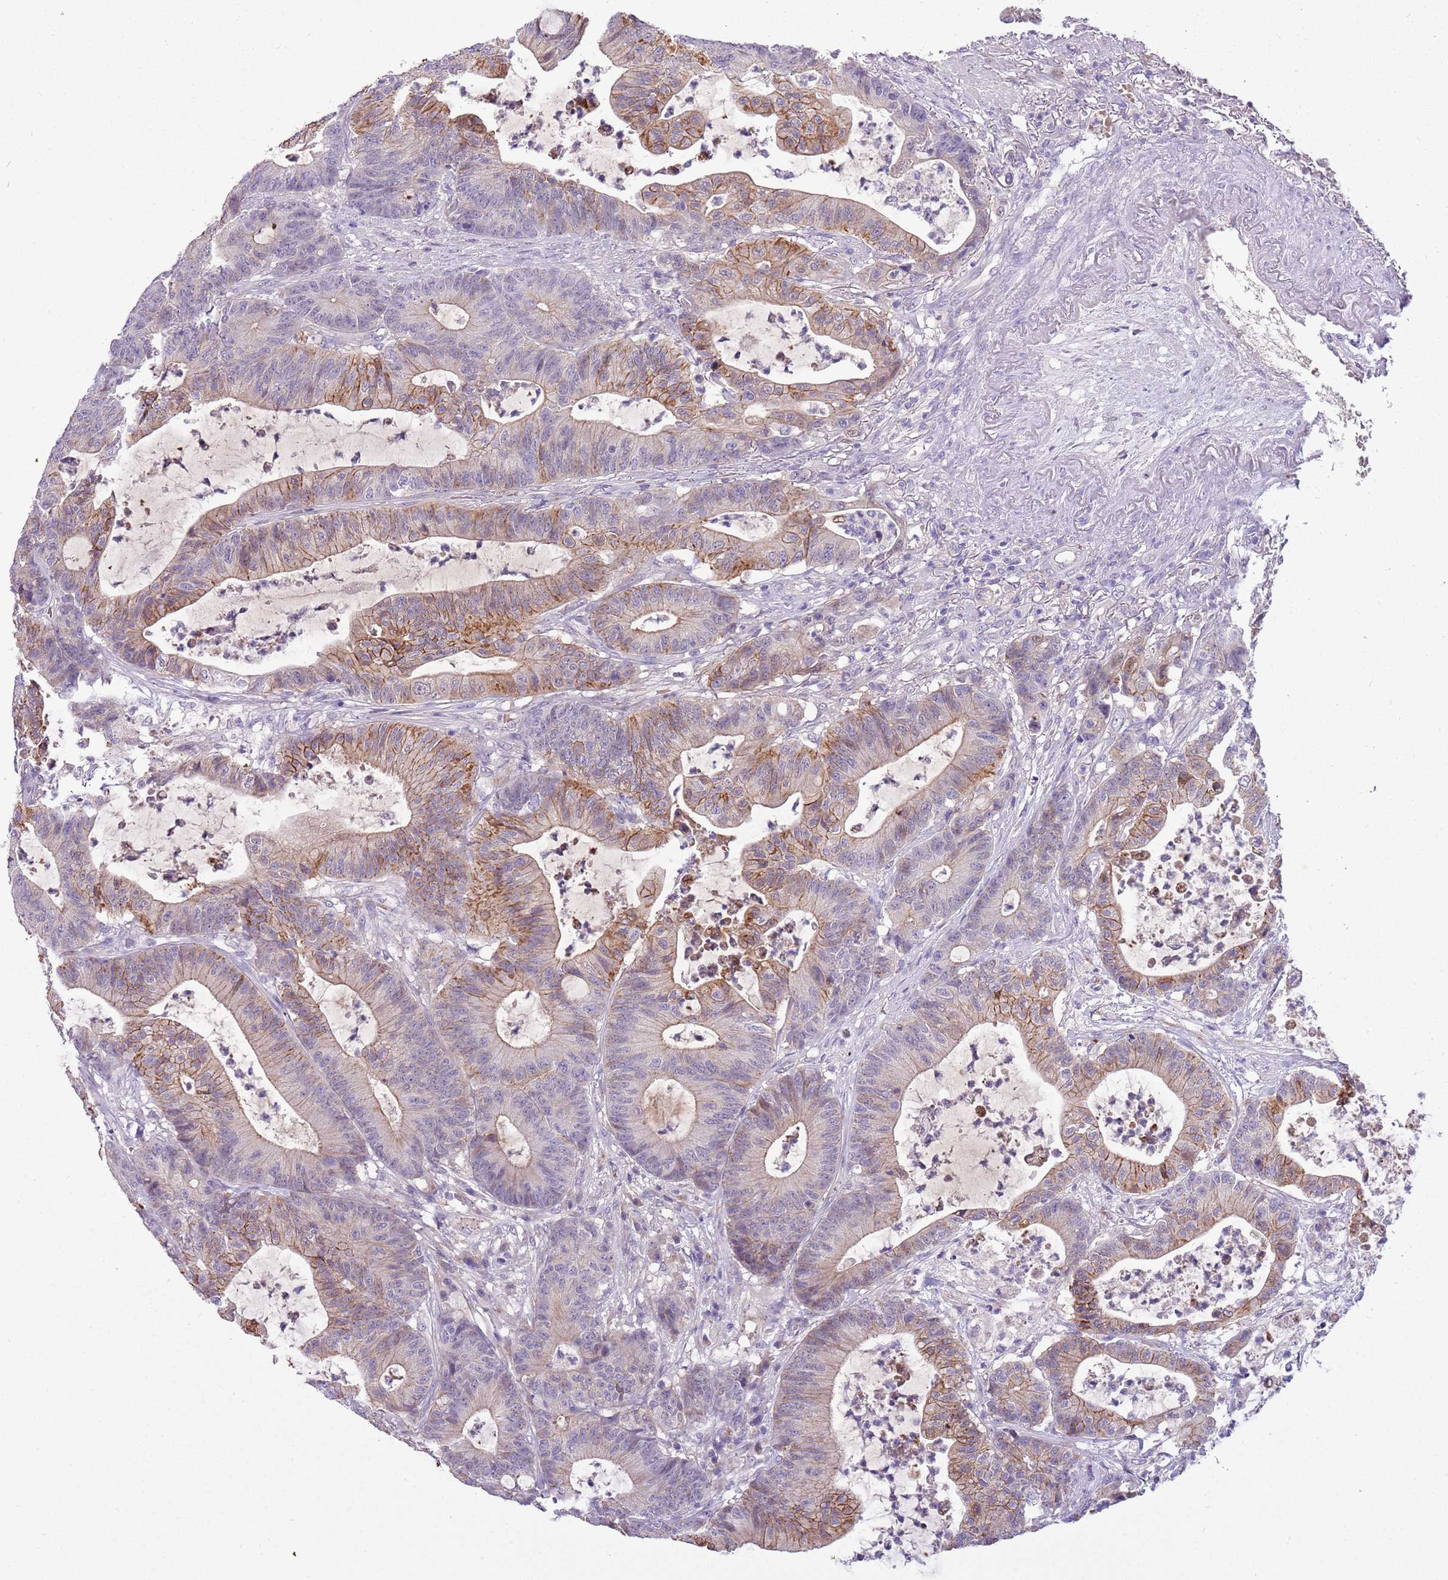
{"staining": {"intensity": "moderate", "quantity": "25%-75%", "location": "cytoplasmic/membranous"}, "tissue": "colorectal cancer", "cell_type": "Tumor cells", "image_type": "cancer", "snomed": [{"axis": "morphology", "description": "Adenocarcinoma, NOS"}, {"axis": "topography", "description": "Colon"}], "caption": "Tumor cells display medium levels of moderate cytoplasmic/membranous staining in approximately 25%-75% of cells in human colorectal cancer. (DAB (3,3'-diaminobenzidine) = brown stain, brightfield microscopy at high magnification).", "gene": "CFAP73", "patient": {"sex": "female", "age": 84}}